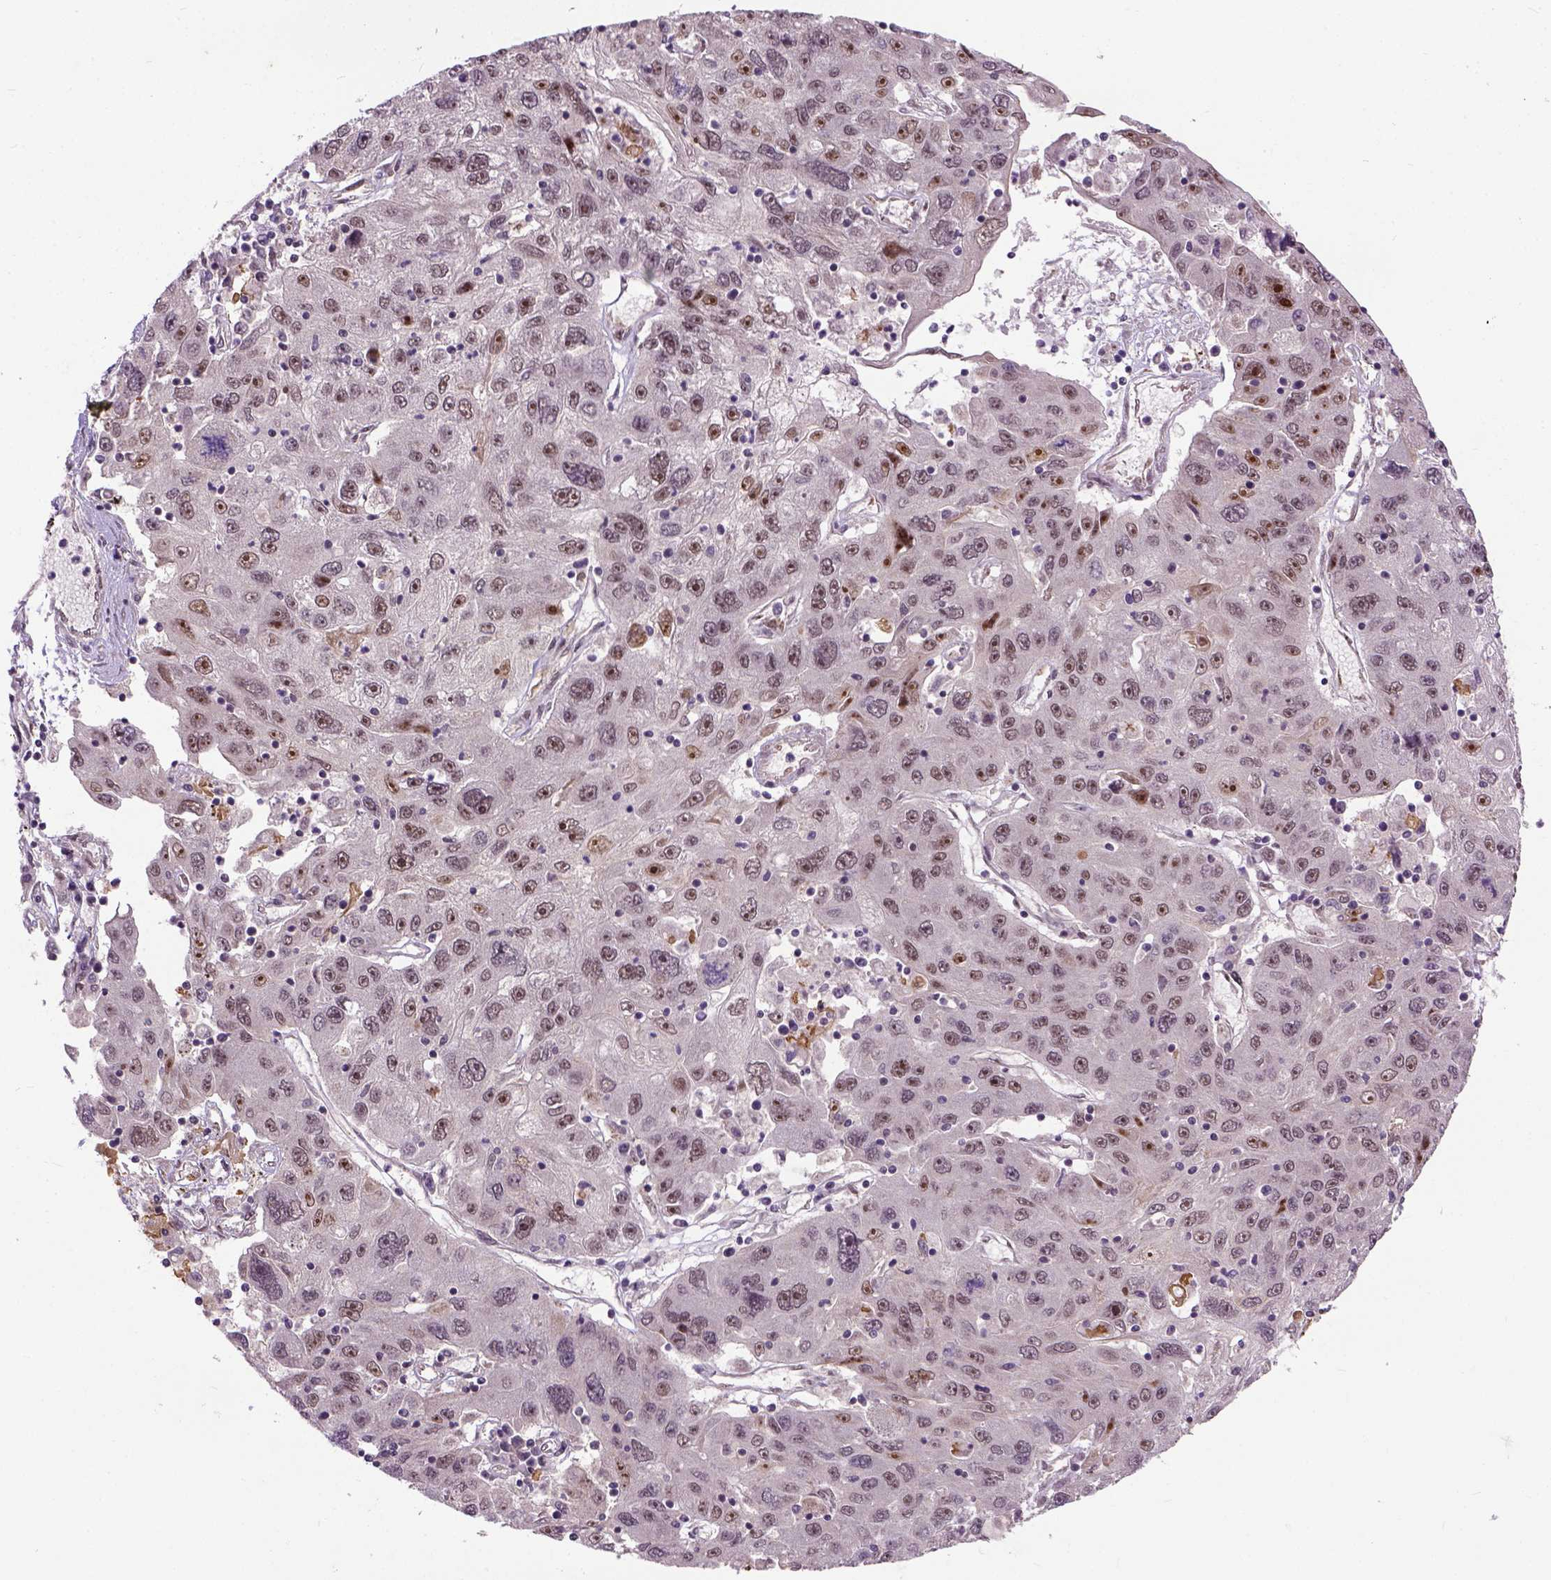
{"staining": {"intensity": "weak", "quantity": "25%-75%", "location": "nuclear"}, "tissue": "stomach cancer", "cell_type": "Tumor cells", "image_type": "cancer", "snomed": [{"axis": "morphology", "description": "Adenocarcinoma, NOS"}, {"axis": "topography", "description": "Stomach"}], "caption": "Adenocarcinoma (stomach) stained for a protein demonstrates weak nuclear positivity in tumor cells.", "gene": "ZNF630", "patient": {"sex": "male", "age": 56}}